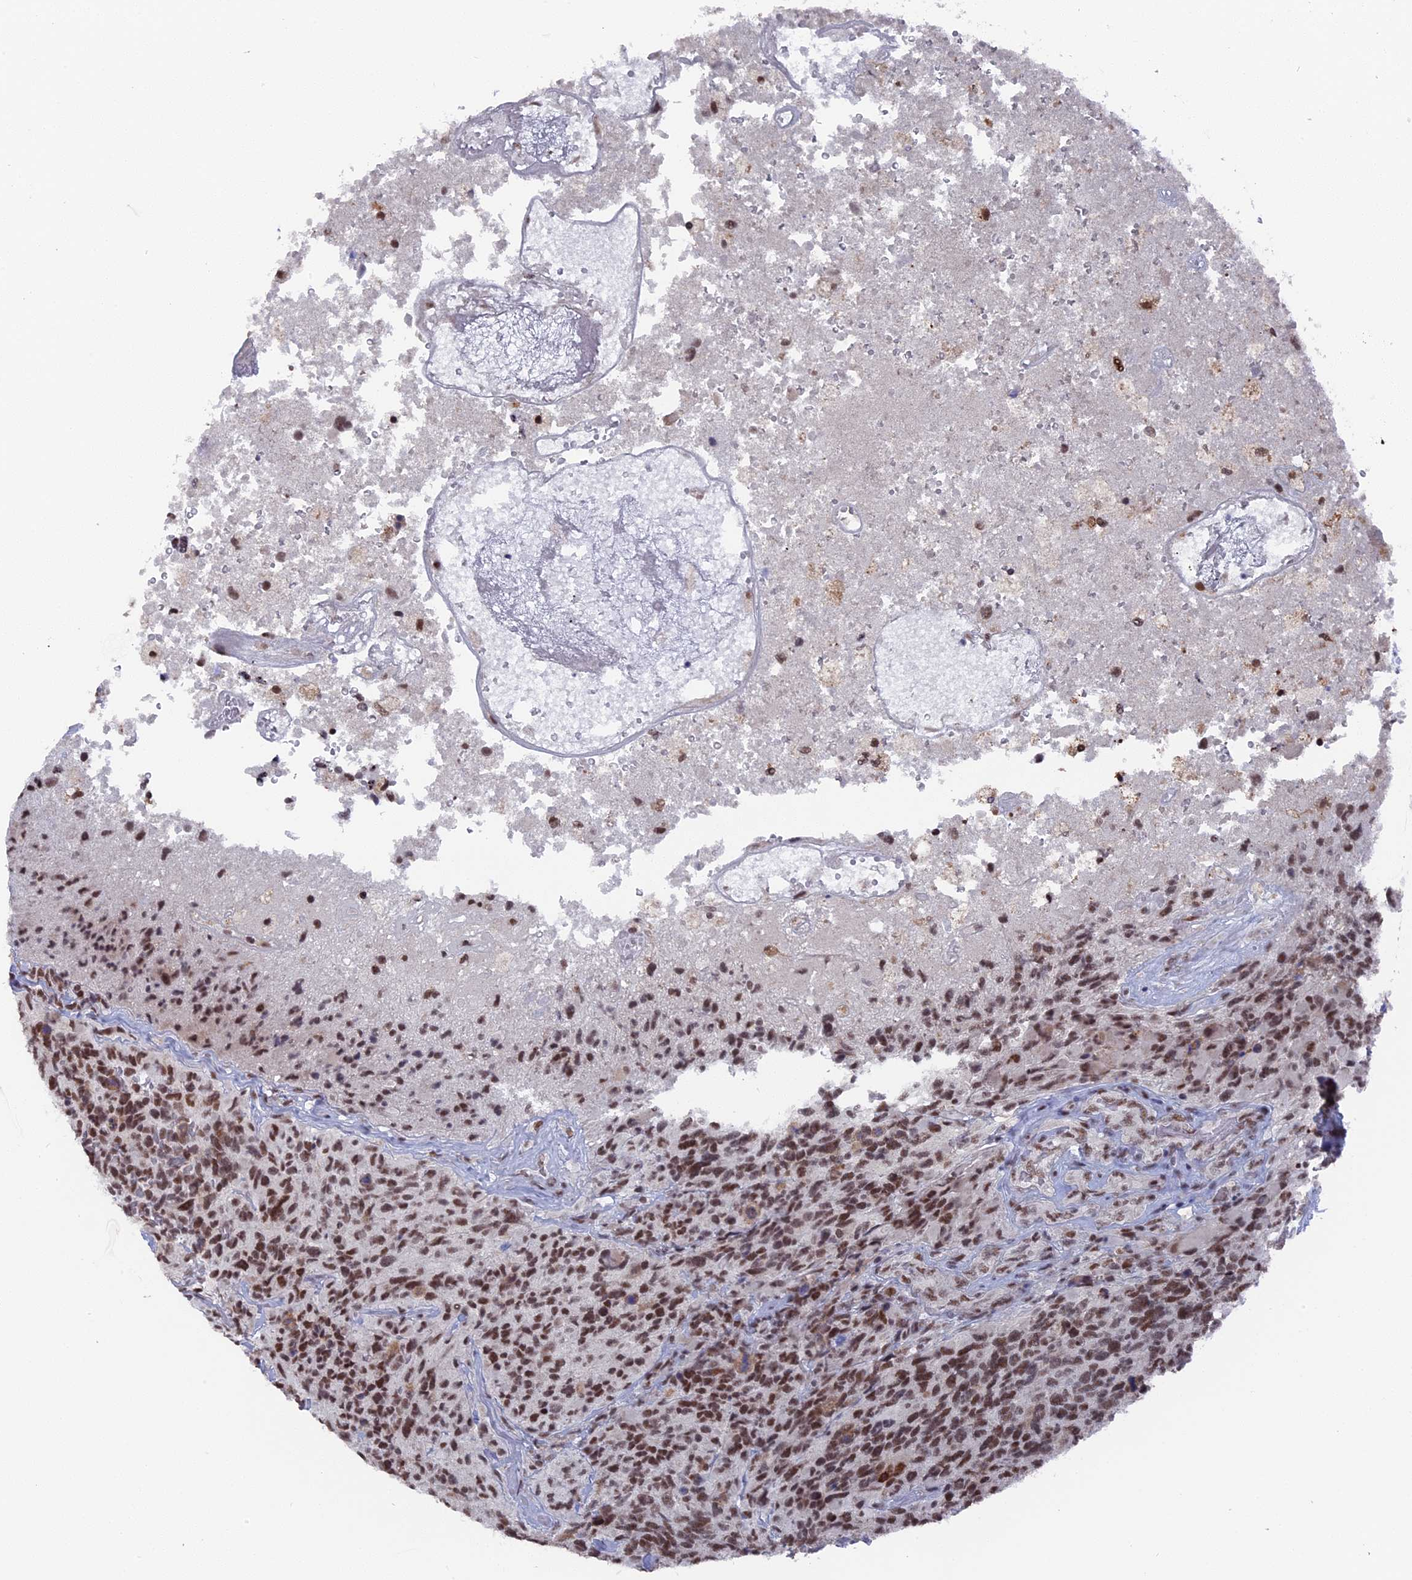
{"staining": {"intensity": "moderate", "quantity": ">75%", "location": "nuclear"}, "tissue": "glioma", "cell_type": "Tumor cells", "image_type": "cancer", "snomed": [{"axis": "morphology", "description": "Glioma, malignant, High grade"}, {"axis": "topography", "description": "Brain"}], "caption": "This micrograph reveals IHC staining of glioma, with medium moderate nuclear expression in approximately >75% of tumor cells.", "gene": "SF3A2", "patient": {"sex": "male", "age": 76}}